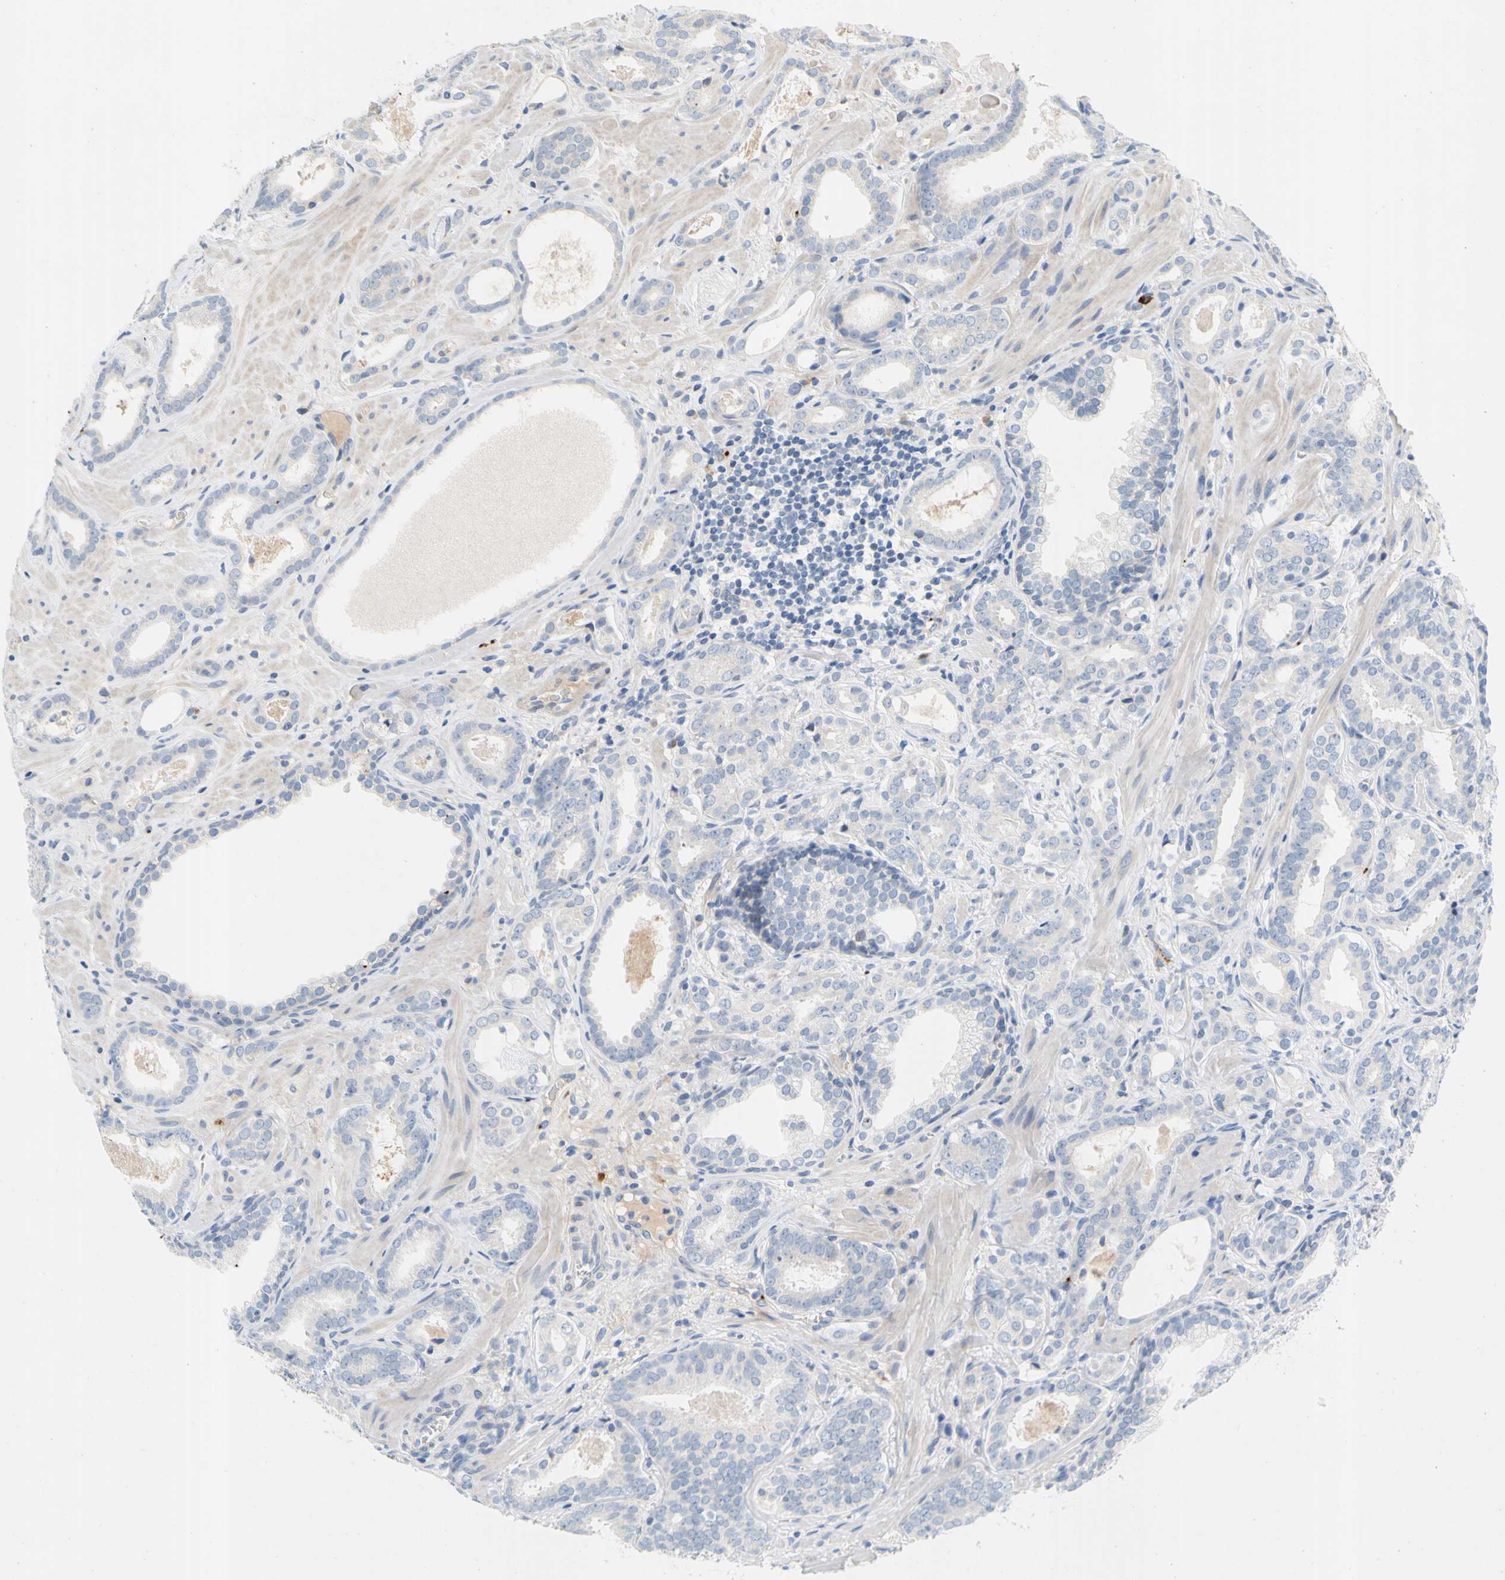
{"staining": {"intensity": "negative", "quantity": "none", "location": "none"}, "tissue": "prostate cancer", "cell_type": "Tumor cells", "image_type": "cancer", "snomed": [{"axis": "morphology", "description": "Adenocarcinoma, Low grade"}, {"axis": "topography", "description": "Prostate"}], "caption": "DAB immunohistochemical staining of prostate adenocarcinoma (low-grade) exhibits no significant staining in tumor cells.", "gene": "PPBP", "patient": {"sex": "male", "age": 57}}